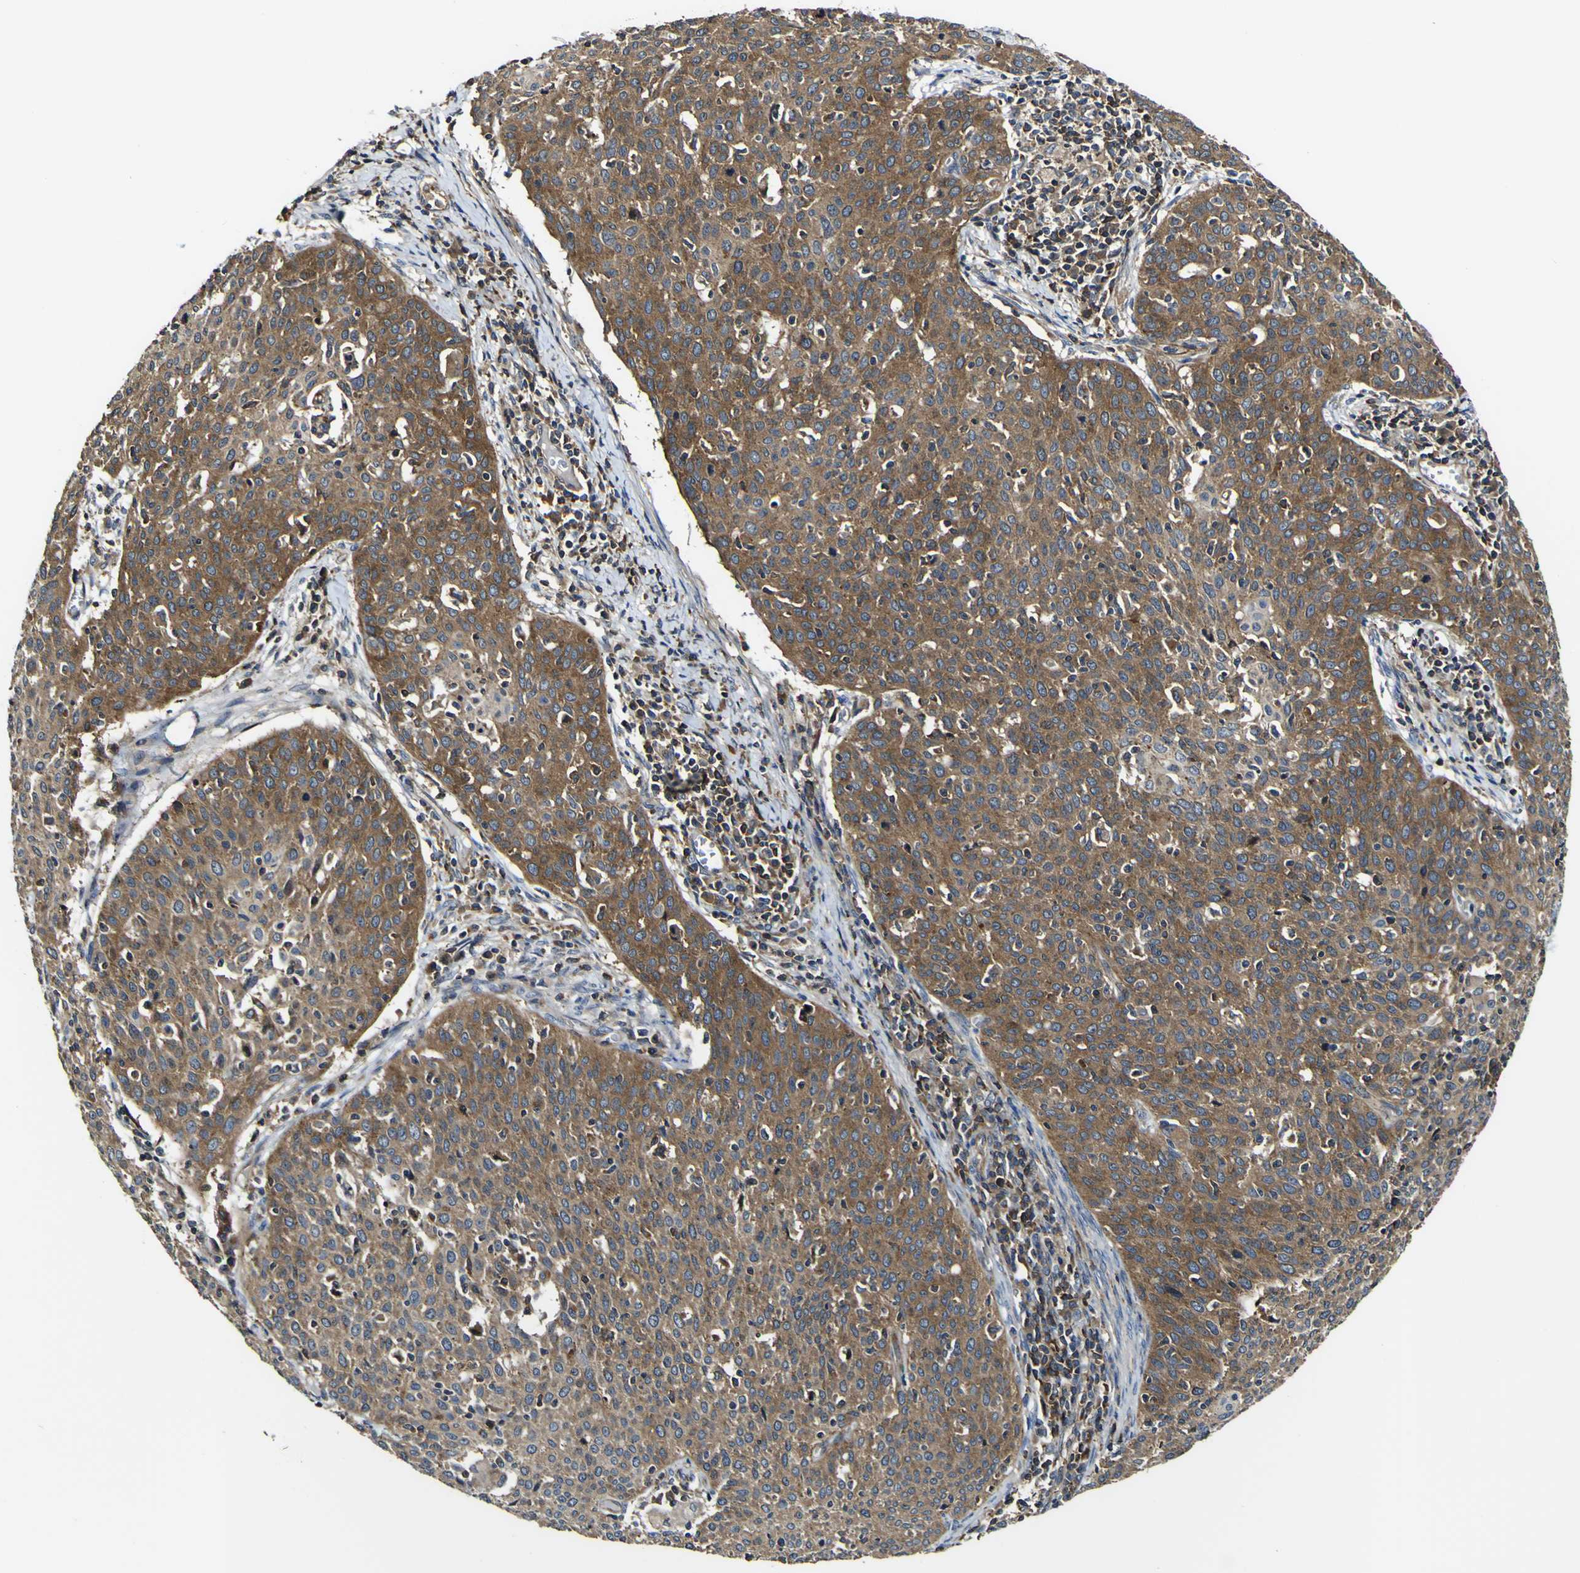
{"staining": {"intensity": "moderate", "quantity": ">75%", "location": "cytoplasmic/membranous"}, "tissue": "cervical cancer", "cell_type": "Tumor cells", "image_type": "cancer", "snomed": [{"axis": "morphology", "description": "Squamous cell carcinoma, NOS"}, {"axis": "topography", "description": "Cervix"}], "caption": "IHC of human cervical cancer (squamous cell carcinoma) reveals medium levels of moderate cytoplasmic/membranous expression in about >75% of tumor cells.", "gene": "TNIK", "patient": {"sex": "female", "age": 38}}